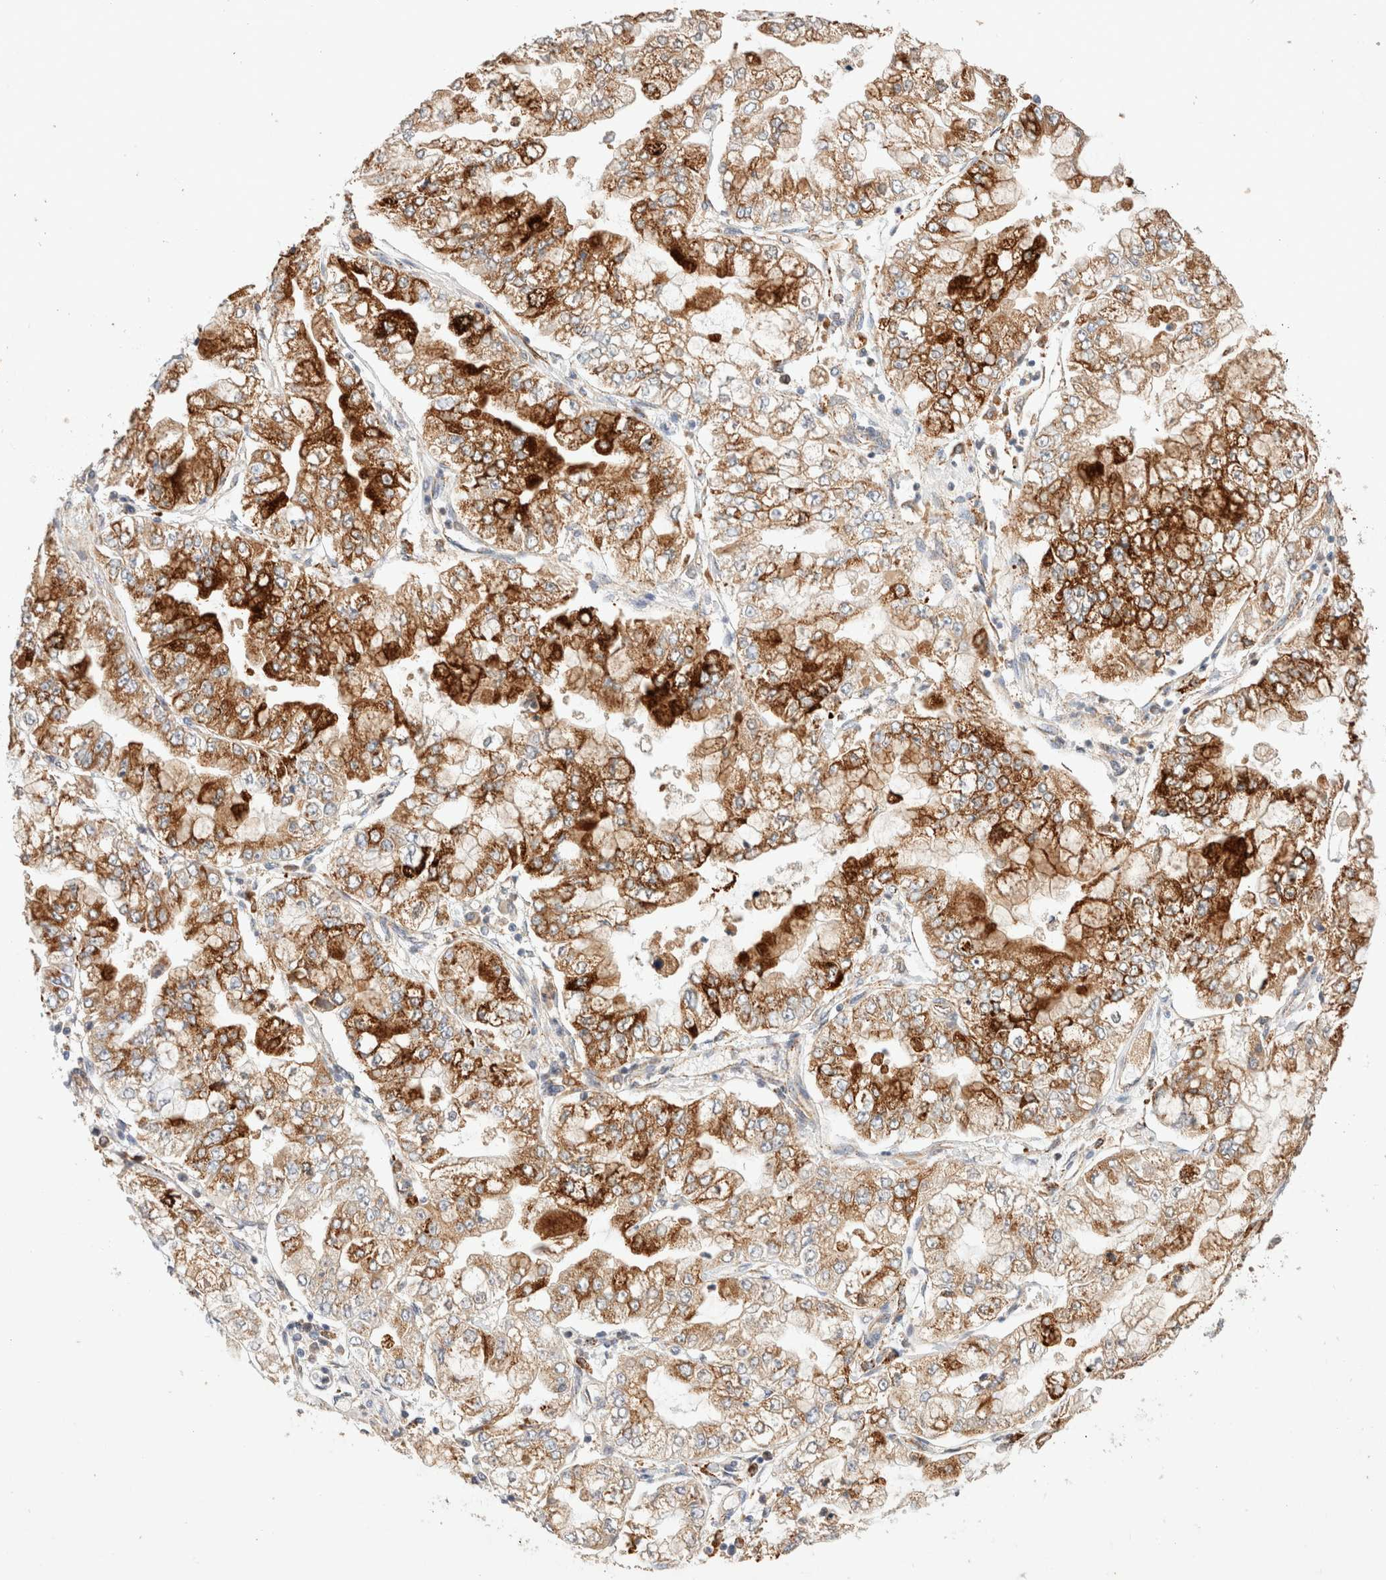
{"staining": {"intensity": "strong", "quantity": ">75%", "location": "cytoplasmic/membranous"}, "tissue": "stomach cancer", "cell_type": "Tumor cells", "image_type": "cancer", "snomed": [{"axis": "morphology", "description": "Adenocarcinoma, NOS"}, {"axis": "topography", "description": "Stomach"}], "caption": "Protein expression analysis of adenocarcinoma (stomach) exhibits strong cytoplasmic/membranous positivity in approximately >75% of tumor cells.", "gene": "RABEPK", "patient": {"sex": "male", "age": 76}}